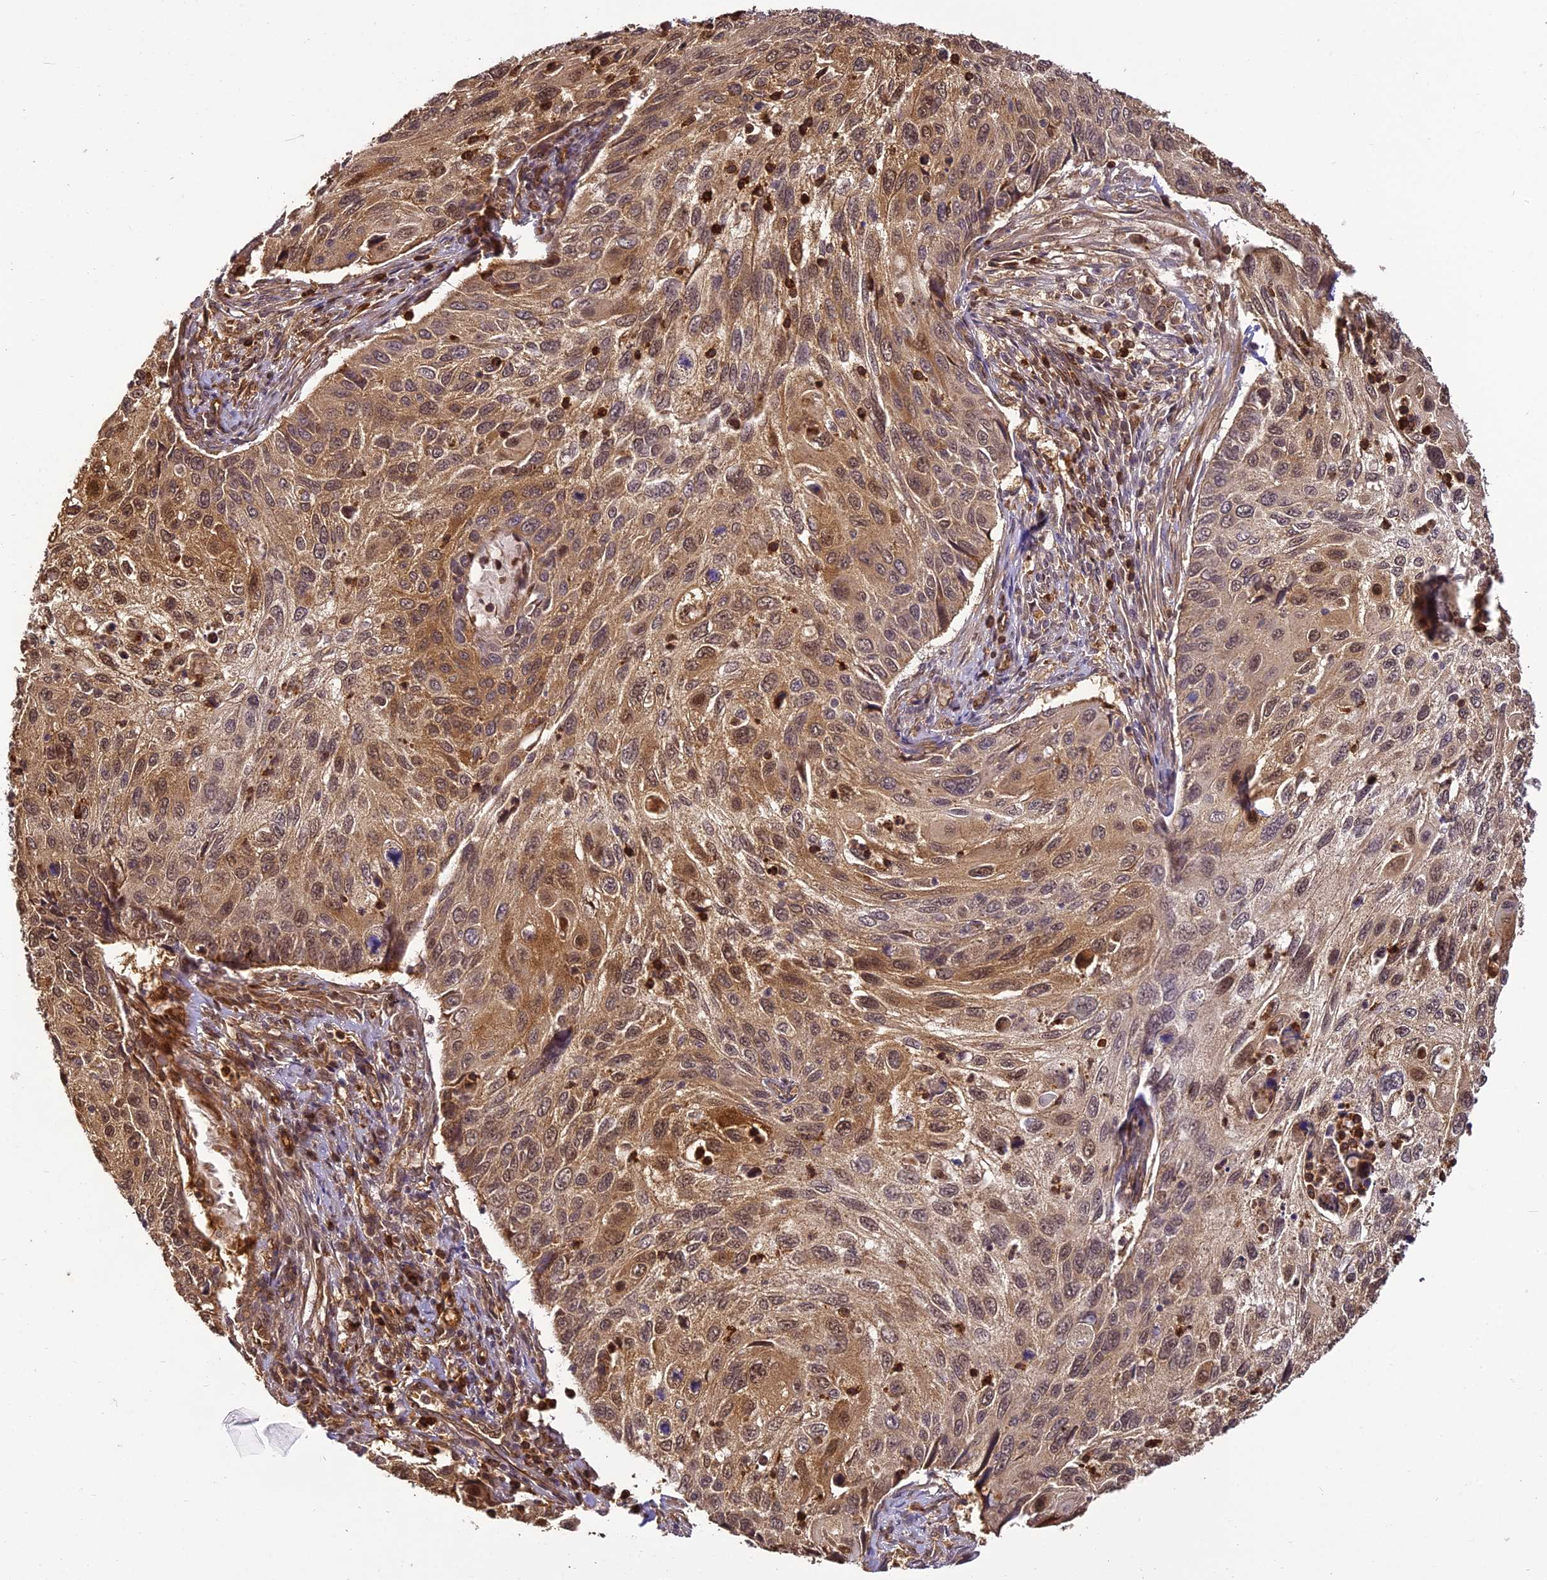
{"staining": {"intensity": "moderate", "quantity": "25%-75%", "location": "cytoplasmic/membranous,nuclear"}, "tissue": "cervical cancer", "cell_type": "Tumor cells", "image_type": "cancer", "snomed": [{"axis": "morphology", "description": "Squamous cell carcinoma, NOS"}, {"axis": "topography", "description": "Cervix"}], "caption": "The image demonstrates immunohistochemical staining of cervical cancer (squamous cell carcinoma). There is moderate cytoplasmic/membranous and nuclear staining is identified in approximately 25%-75% of tumor cells.", "gene": "BCDIN3D", "patient": {"sex": "female", "age": 70}}